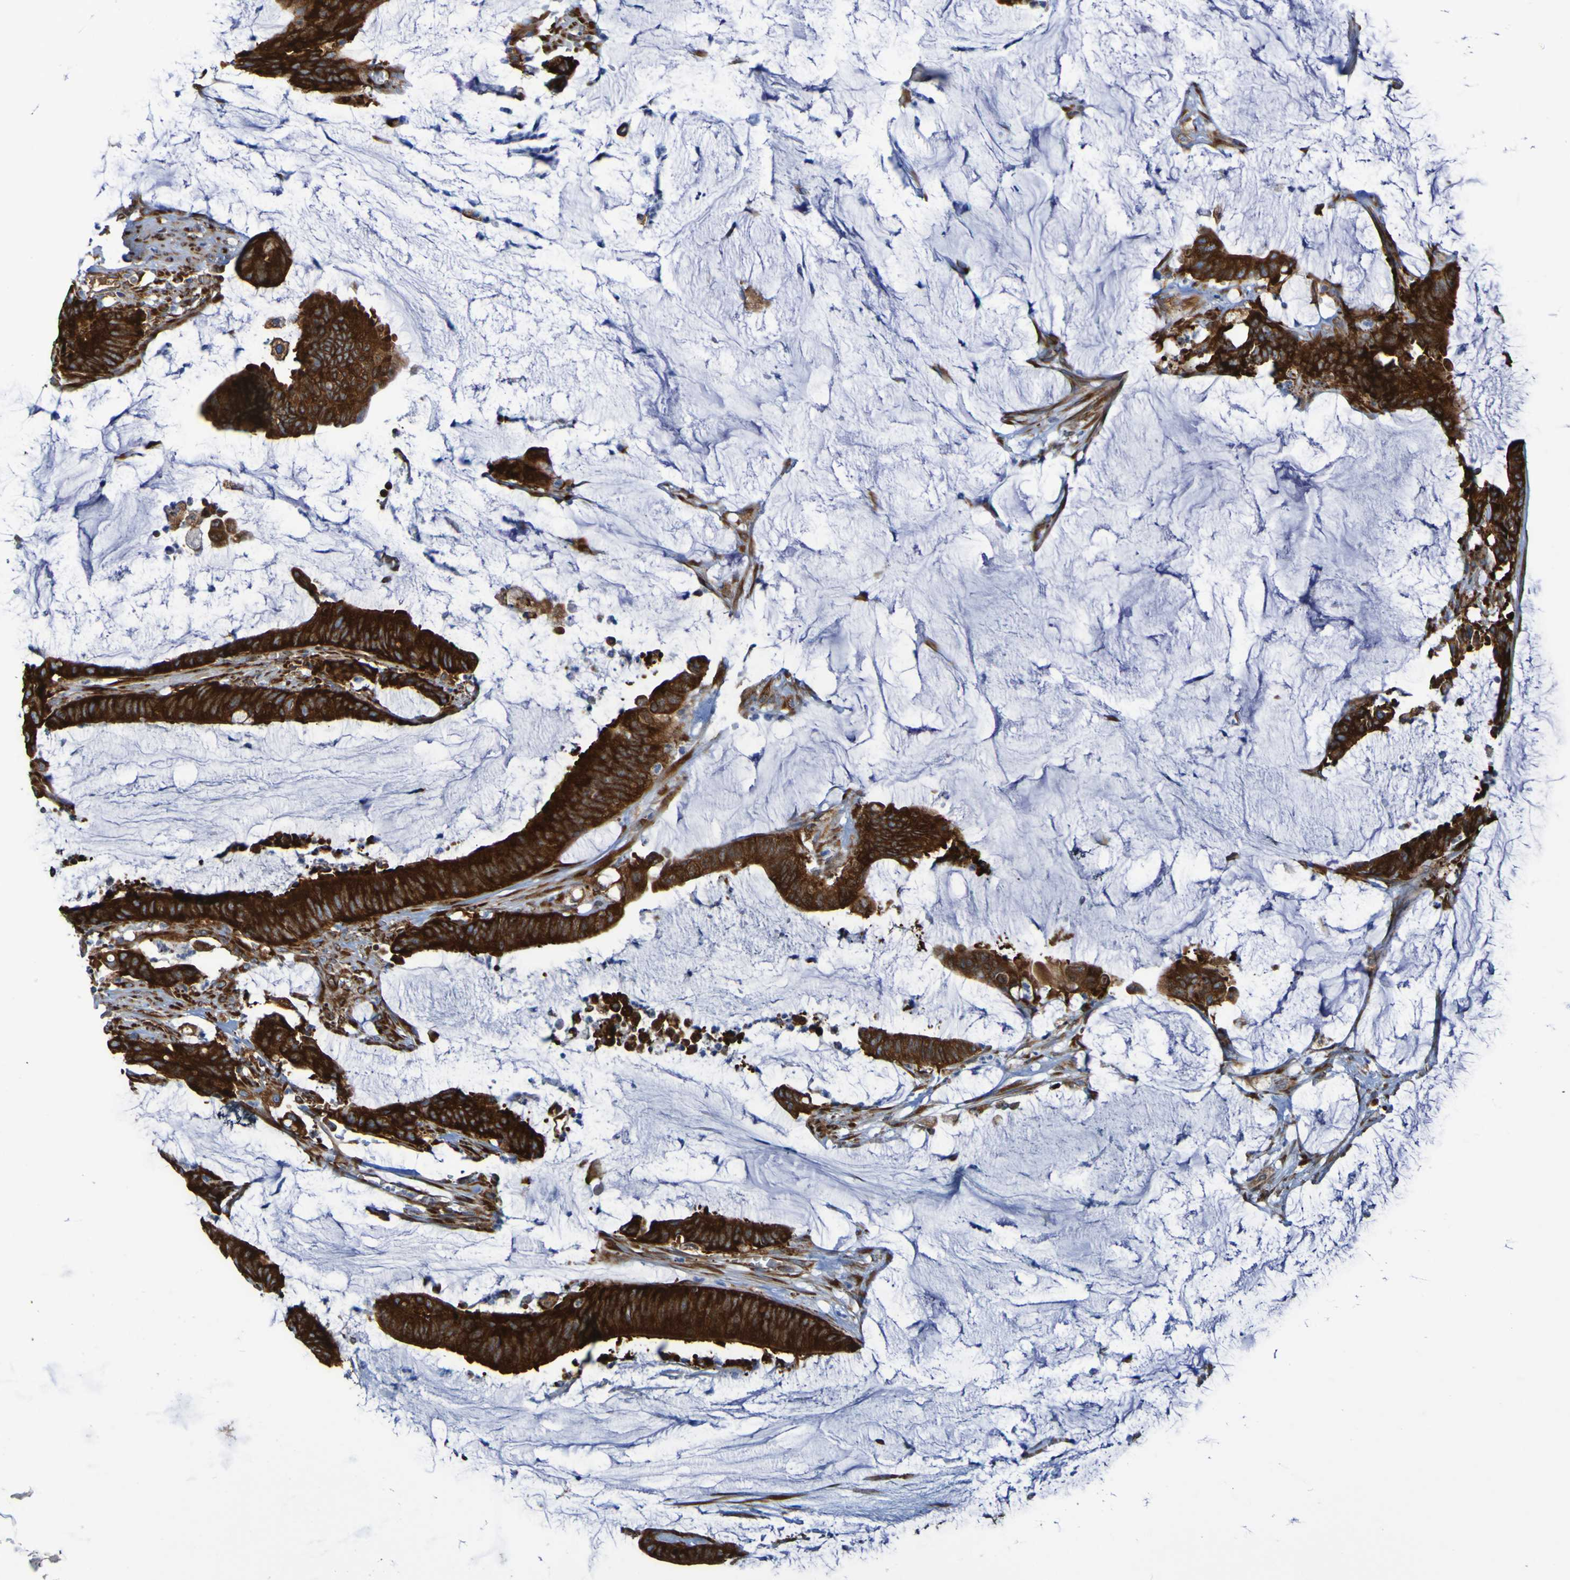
{"staining": {"intensity": "strong", "quantity": ">75%", "location": "cytoplasmic/membranous"}, "tissue": "colorectal cancer", "cell_type": "Tumor cells", "image_type": "cancer", "snomed": [{"axis": "morphology", "description": "Adenocarcinoma, NOS"}, {"axis": "topography", "description": "Rectum"}], "caption": "A micrograph of adenocarcinoma (colorectal) stained for a protein shows strong cytoplasmic/membranous brown staining in tumor cells.", "gene": "RPL10", "patient": {"sex": "female", "age": 66}}